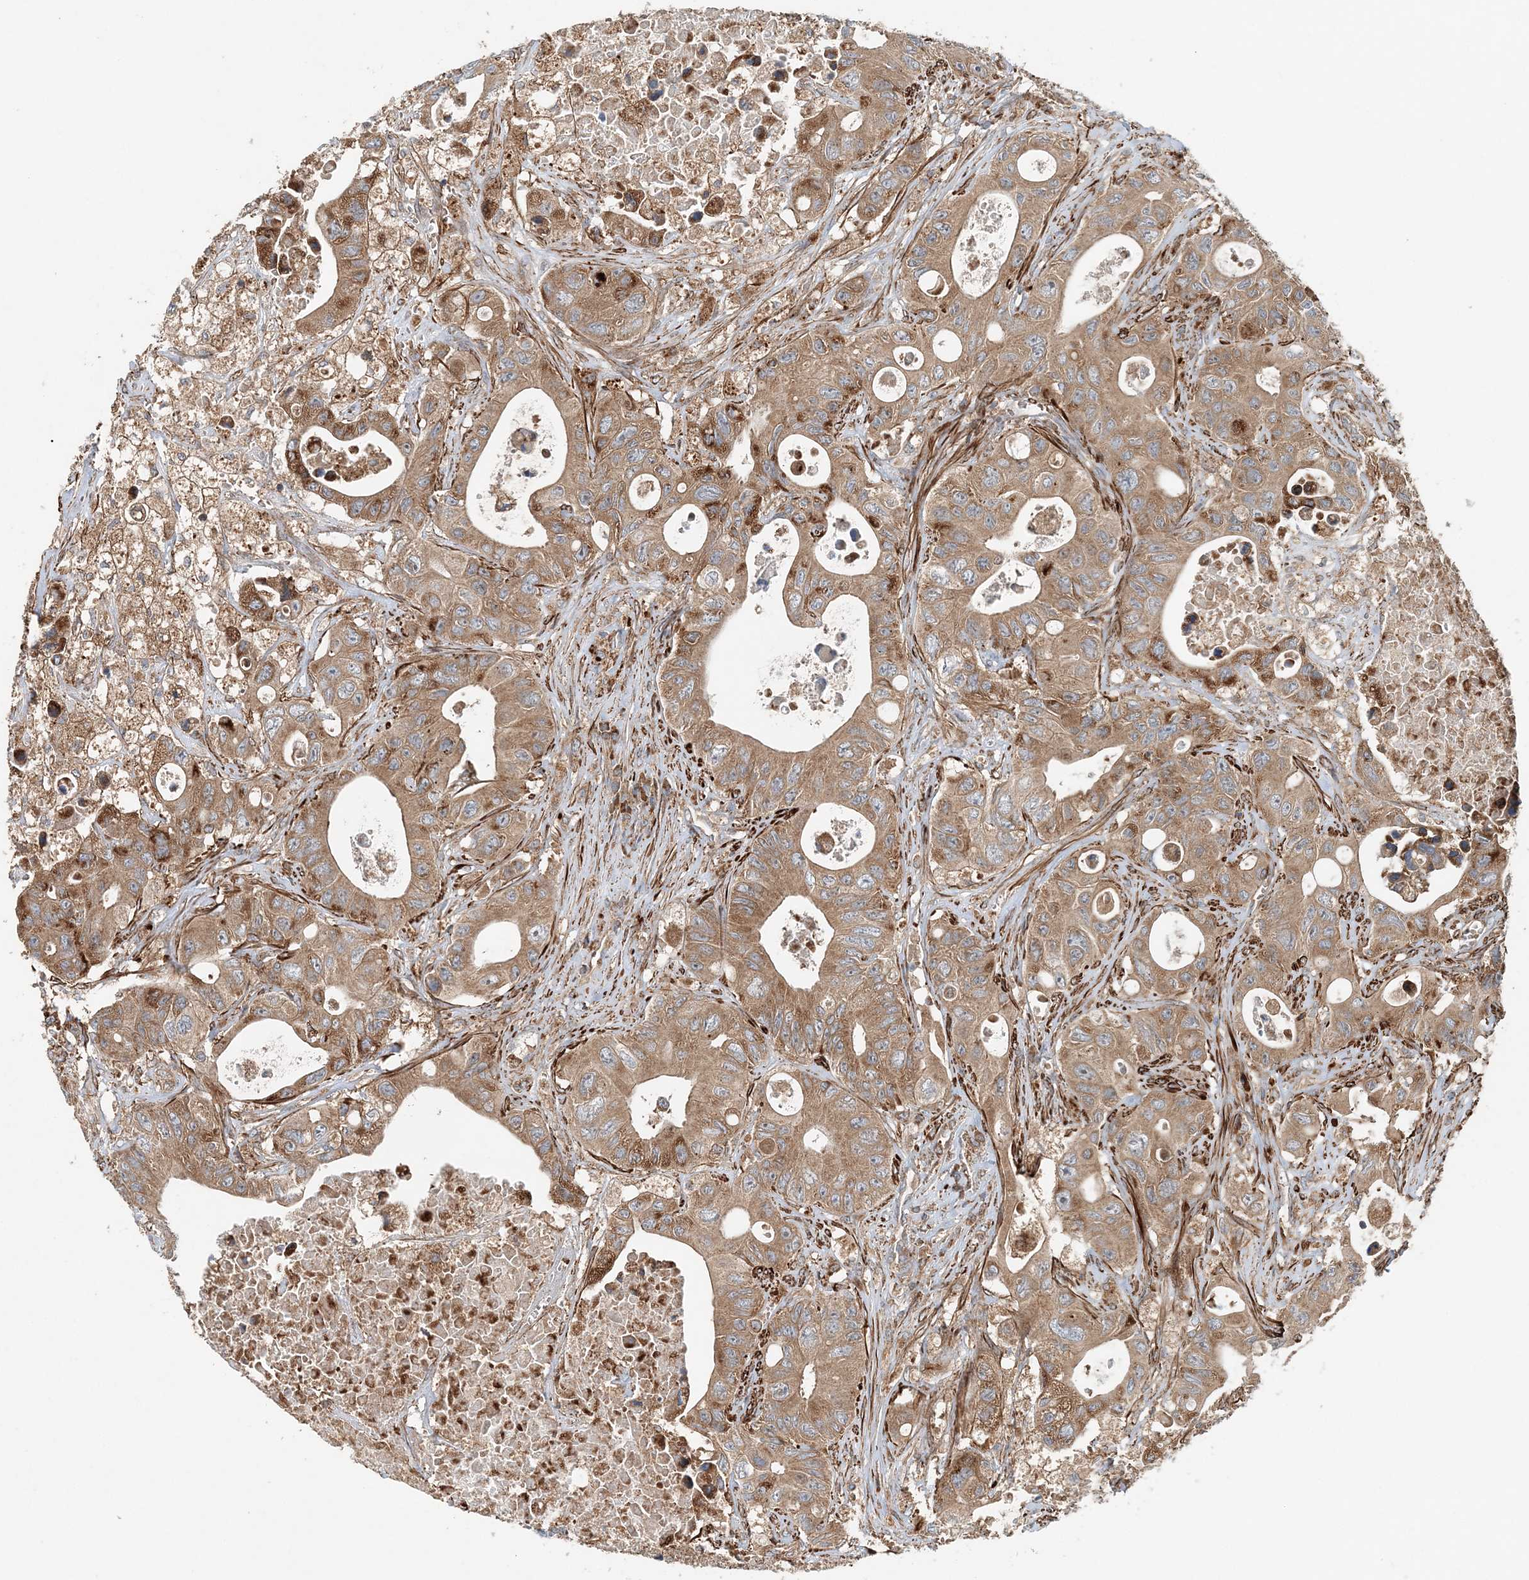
{"staining": {"intensity": "moderate", "quantity": ">75%", "location": "cytoplasmic/membranous"}, "tissue": "colorectal cancer", "cell_type": "Tumor cells", "image_type": "cancer", "snomed": [{"axis": "morphology", "description": "Adenocarcinoma, NOS"}, {"axis": "topography", "description": "Colon"}], "caption": "Tumor cells reveal moderate cytoplasmic/membranous staining in approximately >75% of cells in colorectal adenocarcinoma.", "gene": "TTI1", "patient": {"sex": "female", "age": 46}}